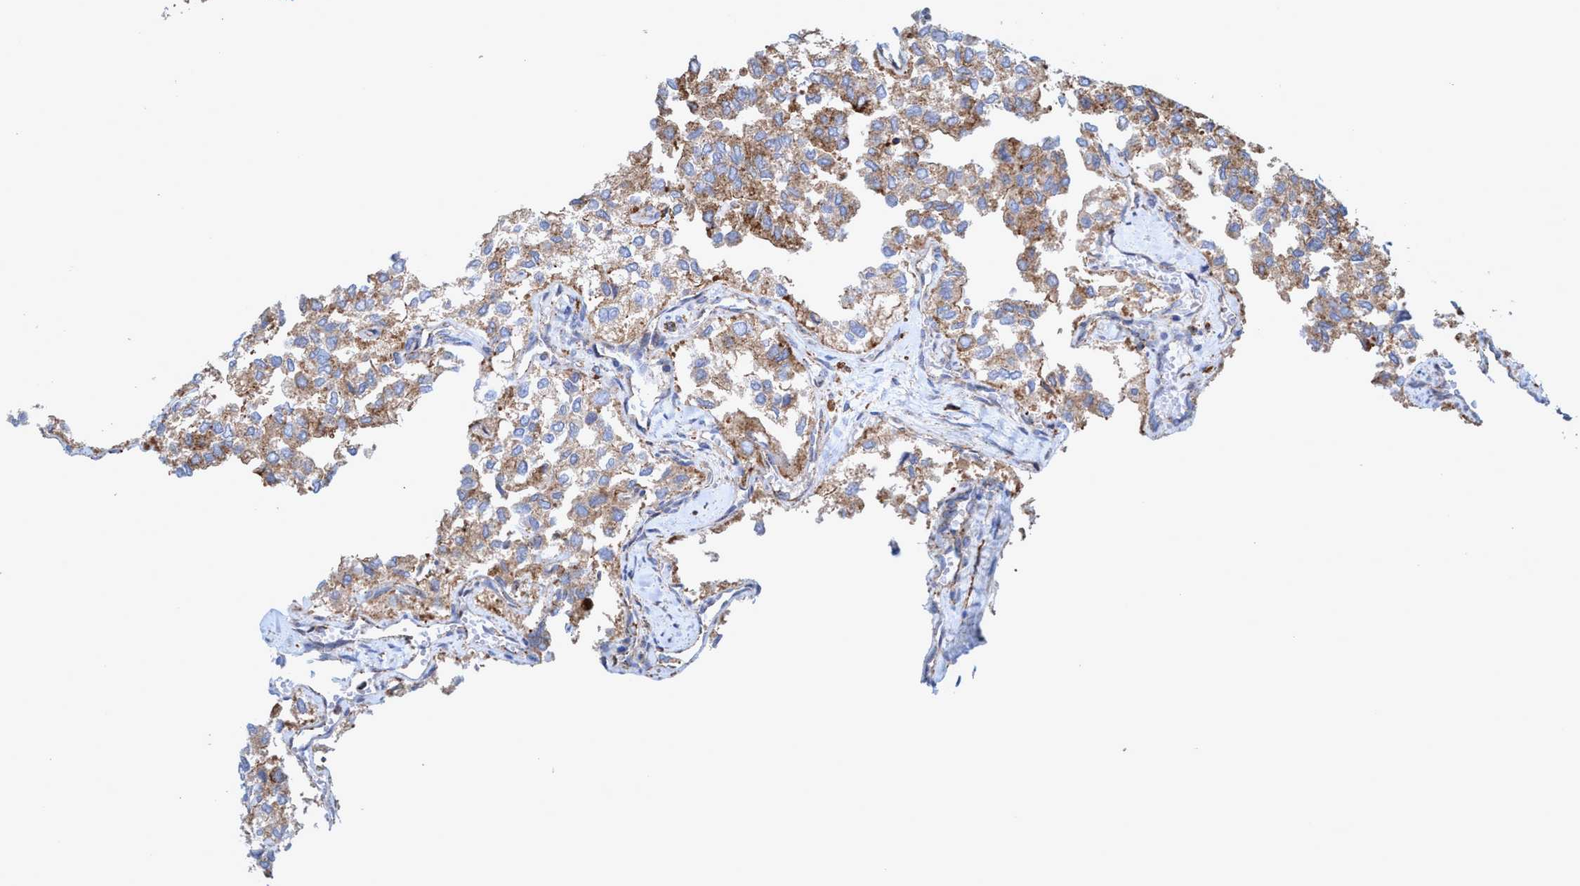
{"staining": {"intensity": "moderate", "quantity": ">75%", "location": "cytoplasmic/membranous"}, "tissue": "thyroid cancer", "cell_type": "Tumor cells", "image_type": "cancer", "snomed": [{"axis": "morphology", "description": "Follicular adenoma carcinoma, NOS"}, {"axis": "topography", "description": "Thyroid gland"}], "caption": "Immunohistochemistry (IHC) of human thyroid cancer (follicular adenoma carcinoma) exhibits medium levels of moderate cytoplasmic/membranous staining in about >75% of tumor cells.", "gene": "TRIM65", "patient": {"sex": "male", "age": 75}}